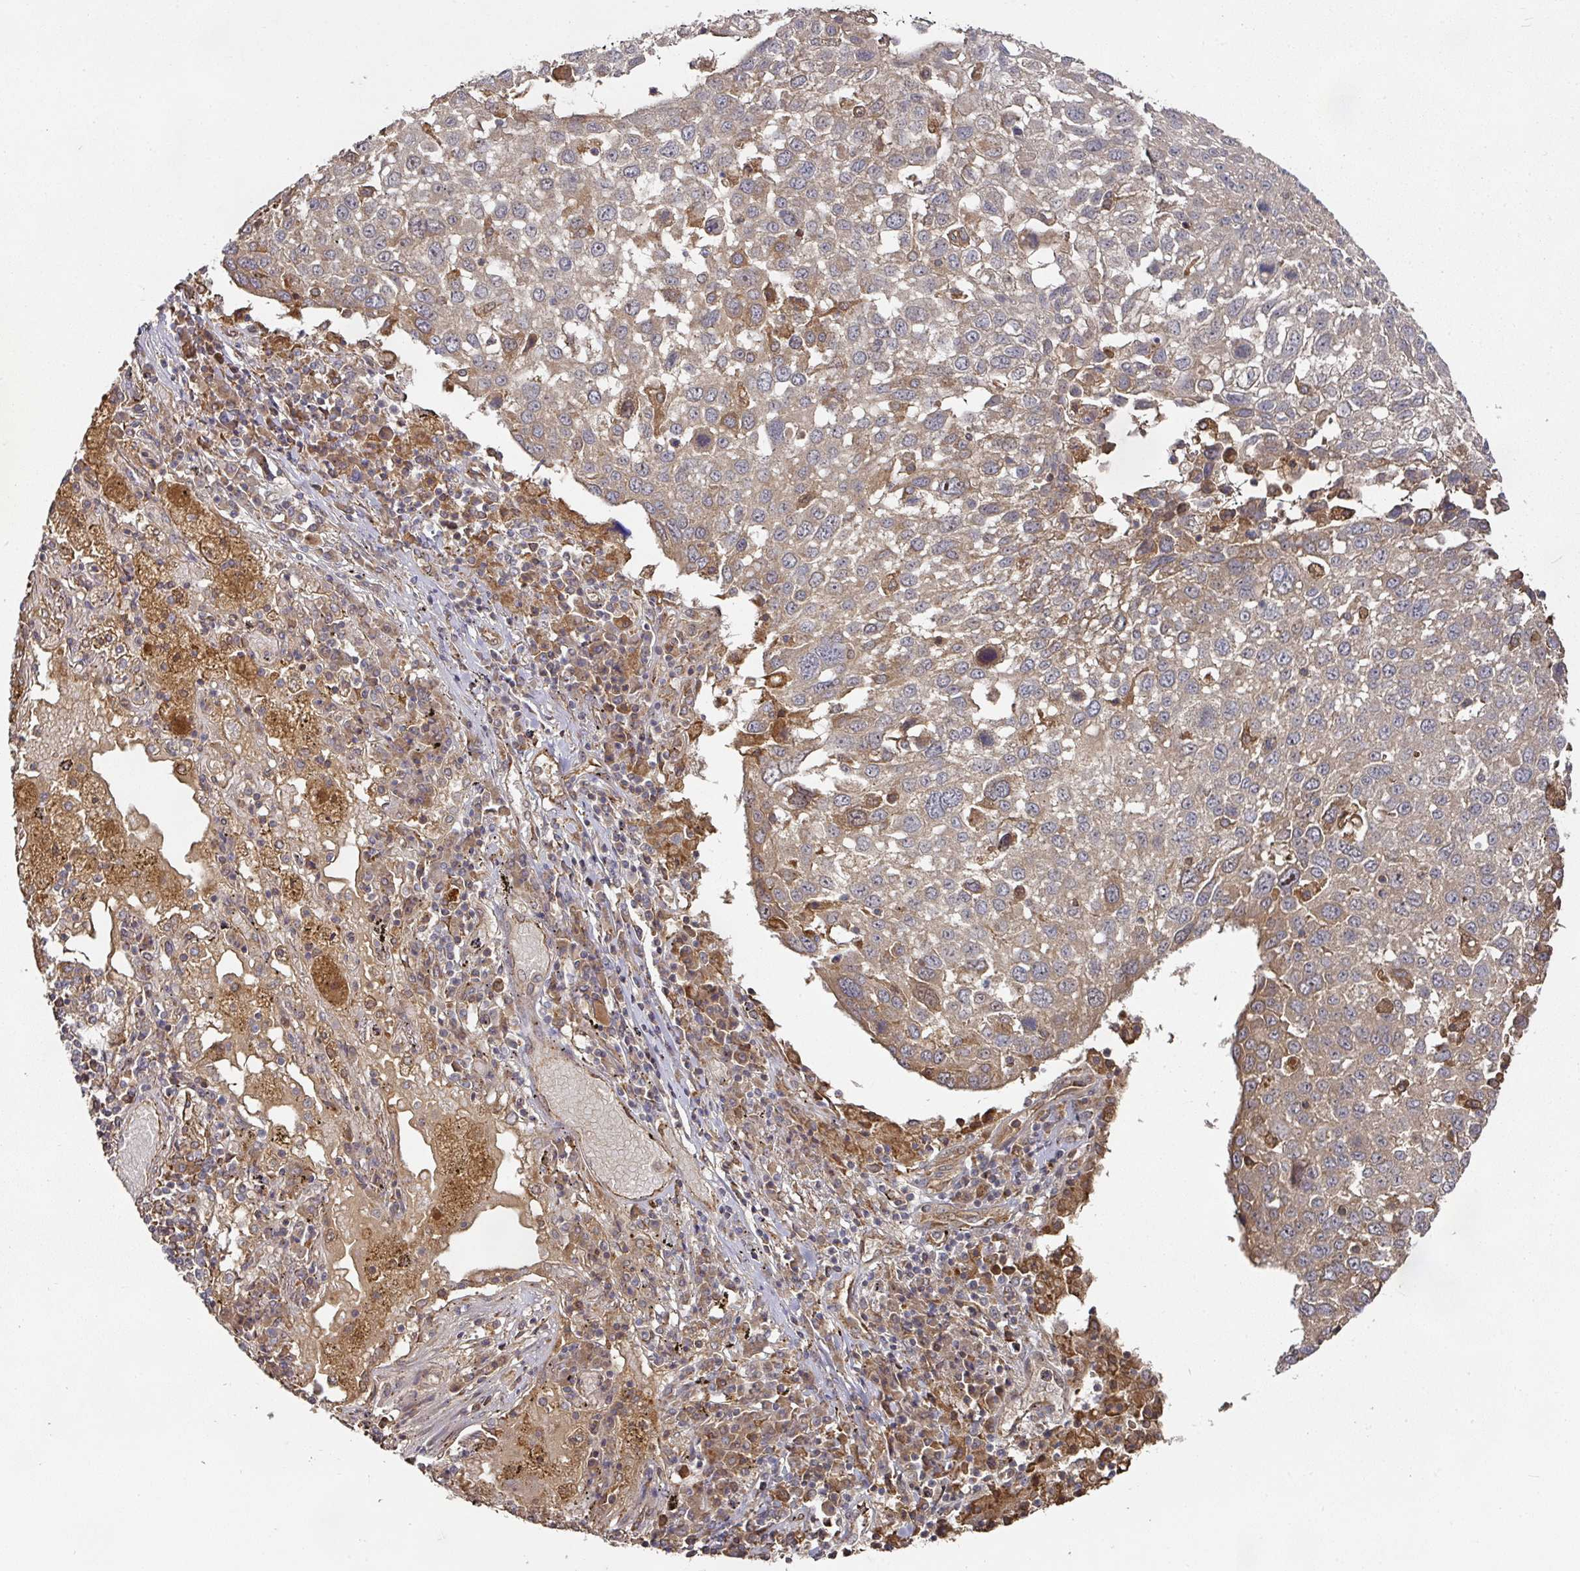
{"staining": {"intensity": "weak", "quantity": ">75%", "location": "cytoplasmic/membranous"}, "tissue": "lung cancer", "cell_type": "Tumor cells", "image_type": "cancer", "snomed": [{"axis": "morphology", "description": "Squamous cell carcinoma, NOS"}, {"axis": "topography", "description": "Lung"}], "caption": "A brown stain labels weak cytoplasmic/membranous staining of a protein in human squamous cell carcinoma (lung) tumor cells.", "gene": "CEP95", "patient": {"sex": "male", "age": 65}}